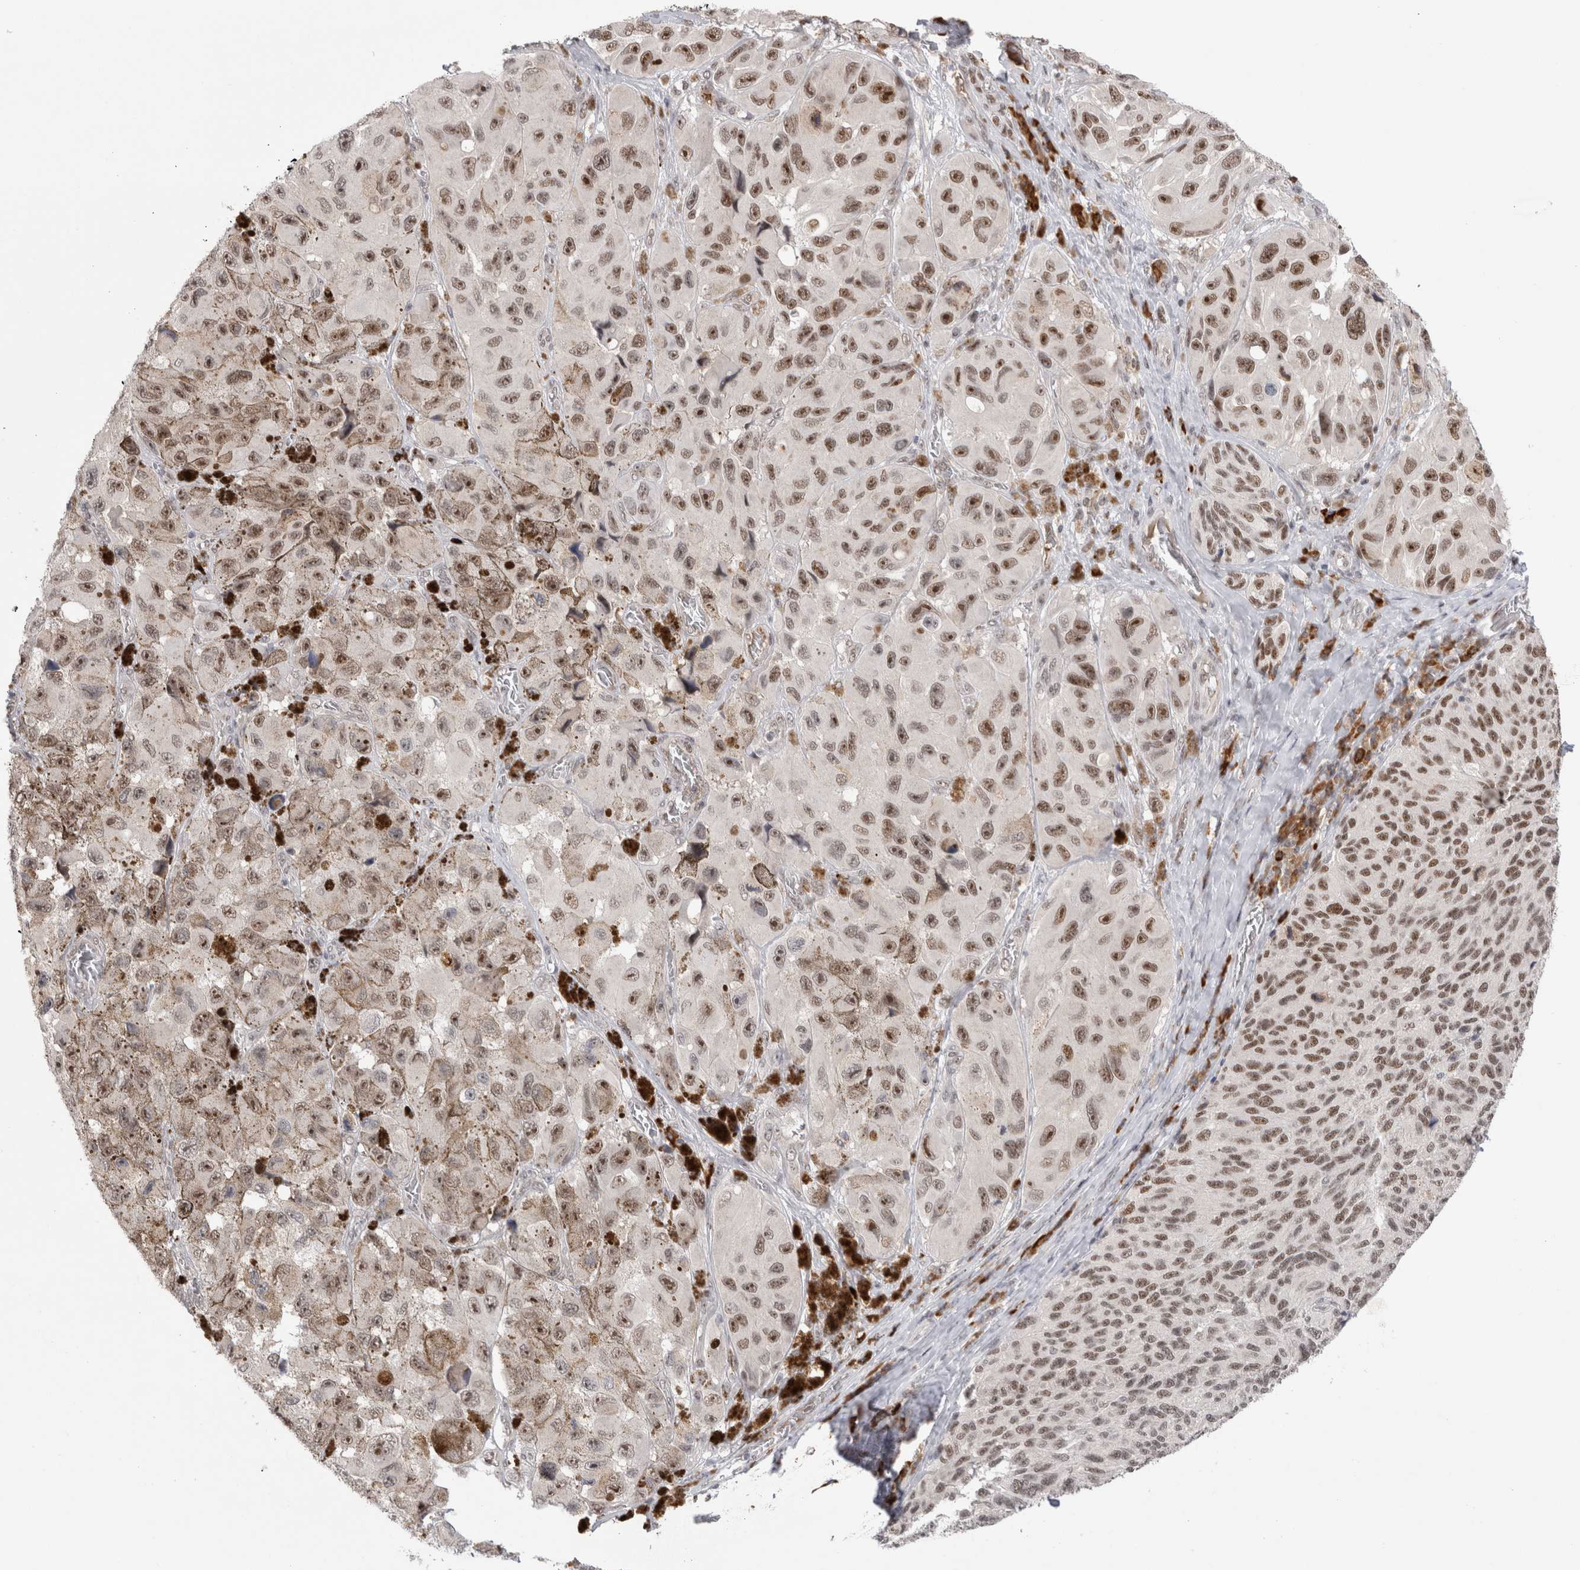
{"staining": {"intensity": "moderate", "quantity": ">75%", "location": "nuclear"}, "tissue": "melanoma", "cell_type": "Tumor cells", "image_type": "cancer", "snomed": [{"axis": "morphology", "description": "Malignant melanoma, NOS"}, {"axis": "topography", "description": "Skin"}], "caption": "Melanoma stained for a protein (brown) exhibits moderate nuclear positive positivity in about >75% of tumor cells.", "gene": "ZNF24", "patient": {"sex": "female", "age": 73}}